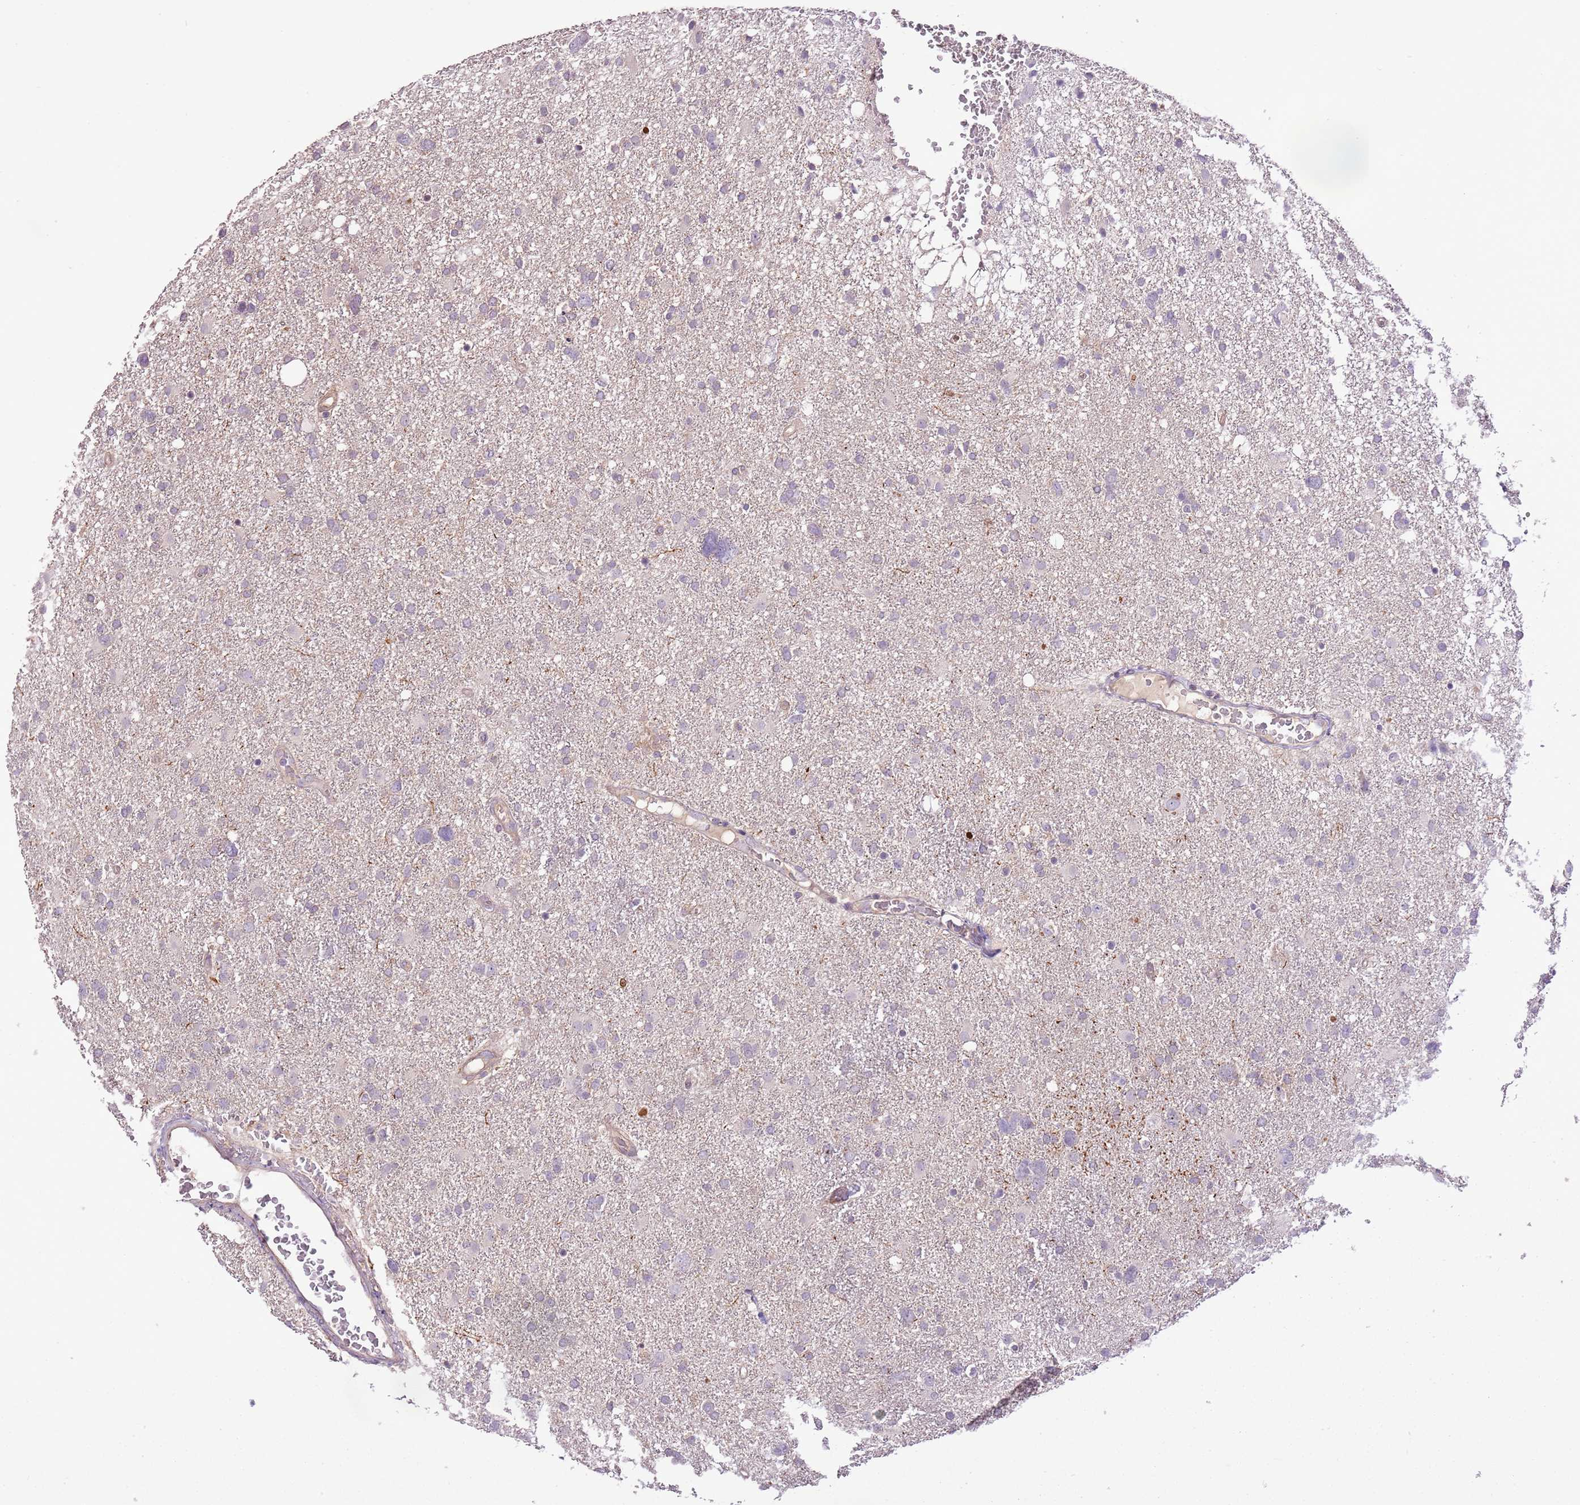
{"staining": {"intensity": "negative", "quantity": "none", "location": "none"}, "tissue": "glioma", "cell_type": "Tumor cells", "image_type": "cancer", "snomed": [{"axis": "morphology", "description": "Glioma, malignant, High grade"}, {"axis": "topography", "description": "Brain"}], "caption": "High magnification brightfield microscopy of glioma stained with DAB (3,3'-diaminobenzidine) (brown) and counterstained with hematoxylin (blue): tumor cells show no significant expression. (DAB (3,3'-diaminobenzidine) immunohistochemistry with hematoxylin counter stain).", "gene": "CMKLR1", "patient": {"sex": "male", "age": 61}}